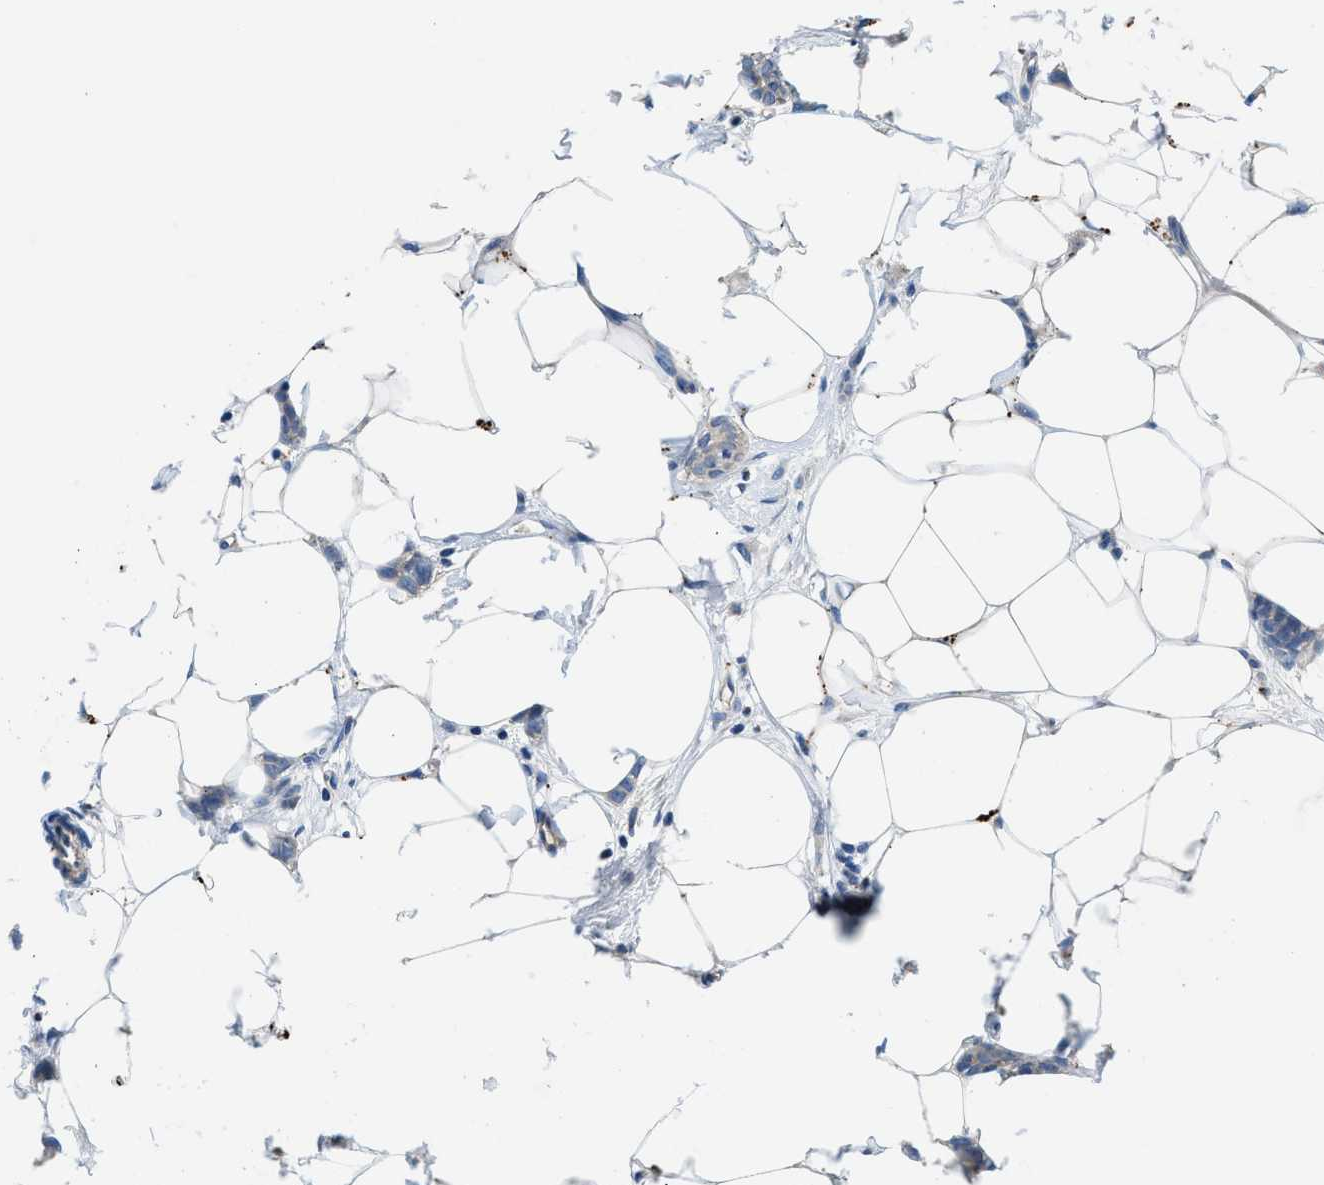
{"staining": {"intensity": "negative", "quantity": "none", "location": "none"}, "tissue": "breast cancer", "cell_type": "Tumor cells", "image_type": "cancer", "snomed": [{"axis": "morphology", "description": "Lobular carcinoma"}, {"axis": "topography", "description": "Skin"}, {"axis": "topography", "description": "Breast"}], "caption": "This is an IHC photomicrograph of breast cancer. There is no staining in tumor cells.", "gene": "ADGRE3", "patient": {"sex": "female", "age": 46}}